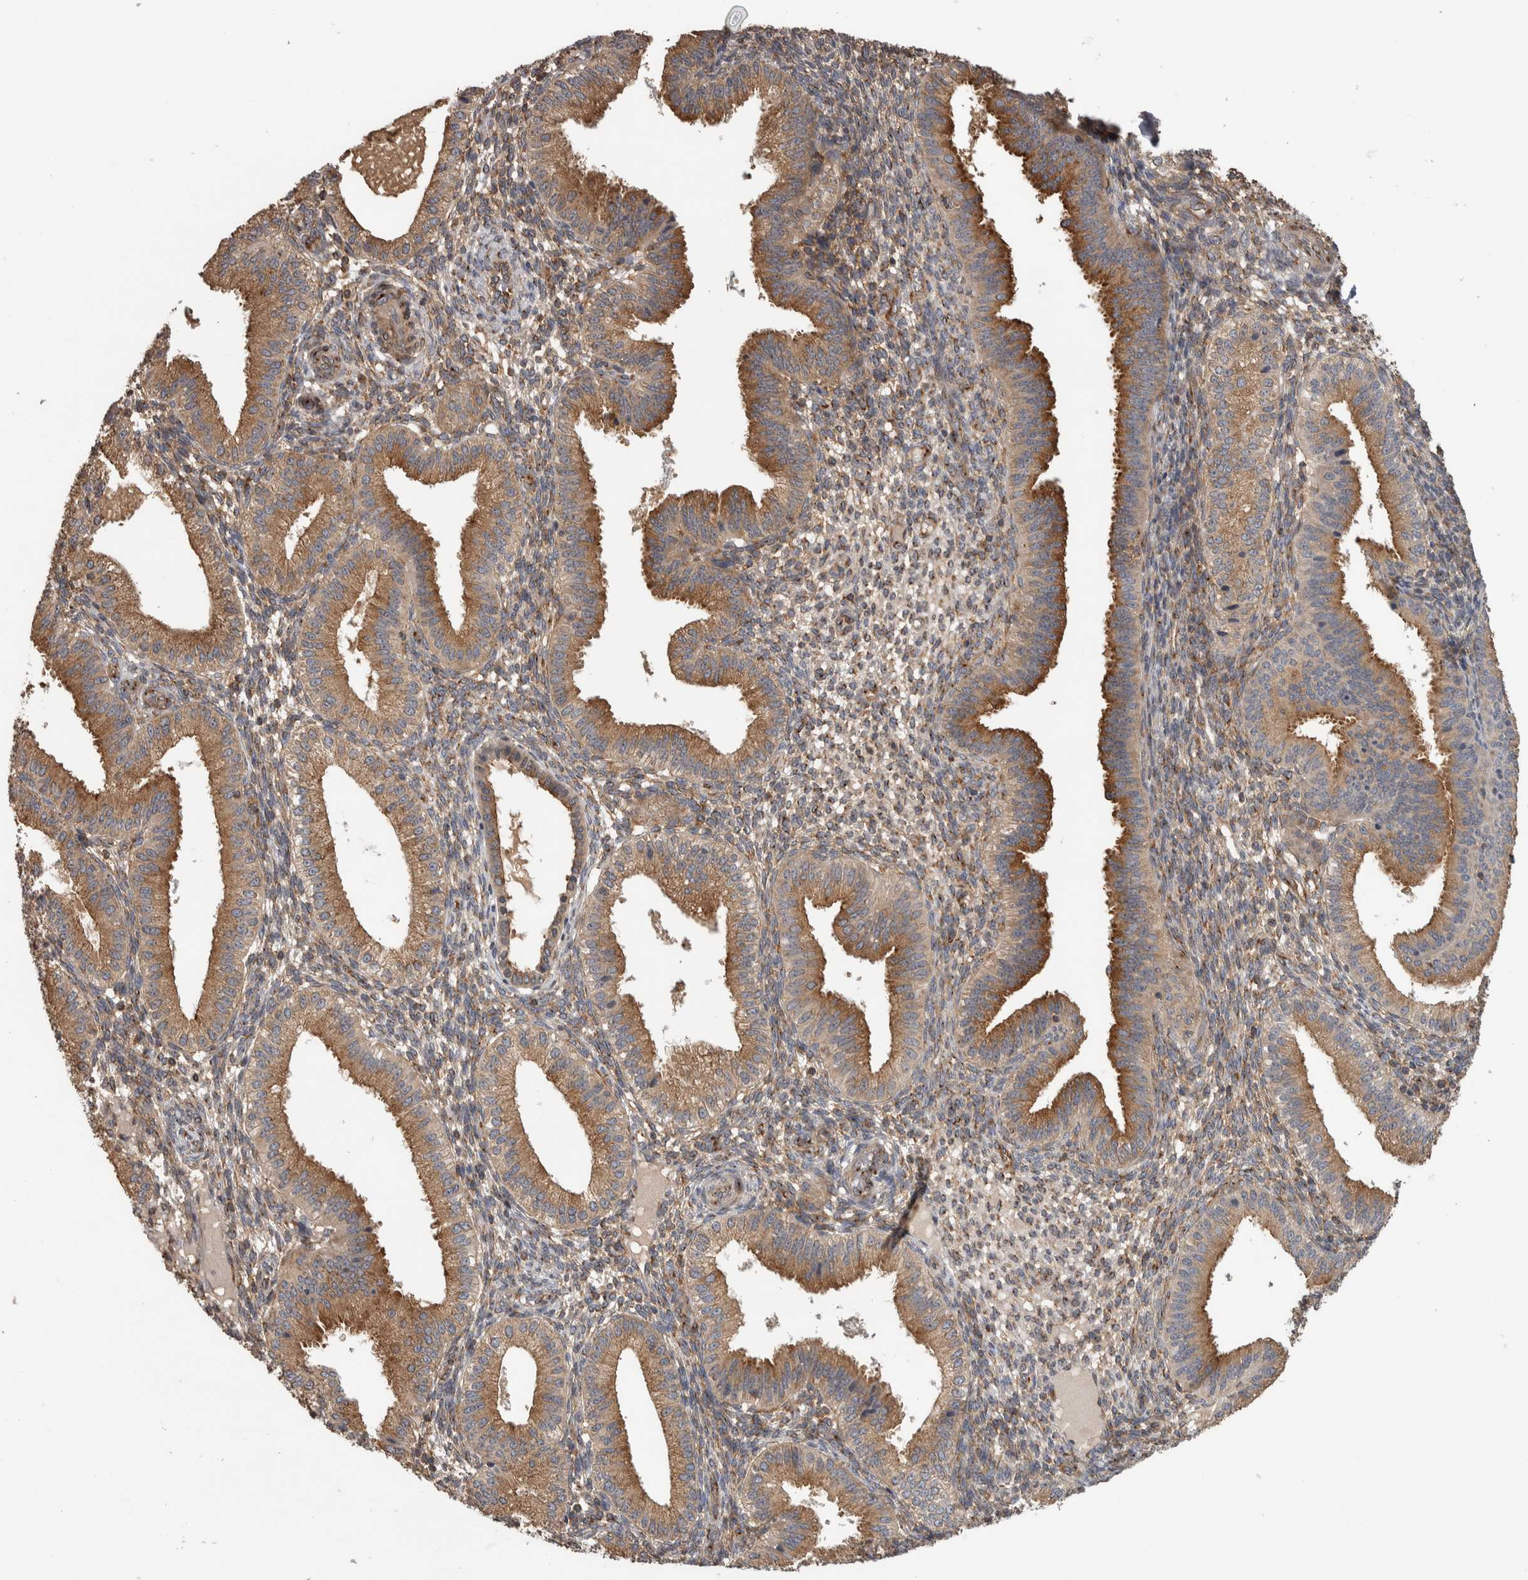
{"staining": {"intensity": "moderate", "quantity": ">75%", "location": "cytoplasmic/membranous"}, "tissue": "endometrium", "cell_type": "Cells in endometrial stroma", "image_type": "normal", "snomed": [{"axis": "morphology", "description": "Normal tissue, NOS"}, {"axis": "topography", "description": "Endometrium"}], "caption": "Immunohistochemical staining of unremarkable human endometrium exhibits >75% levels of moderate cytoplasmic/membranous protein positivity in approximately >75% of cells in endometrial stroma.", "gene": "IFRD1", "patient": {"sex": "female", "age": 39}}